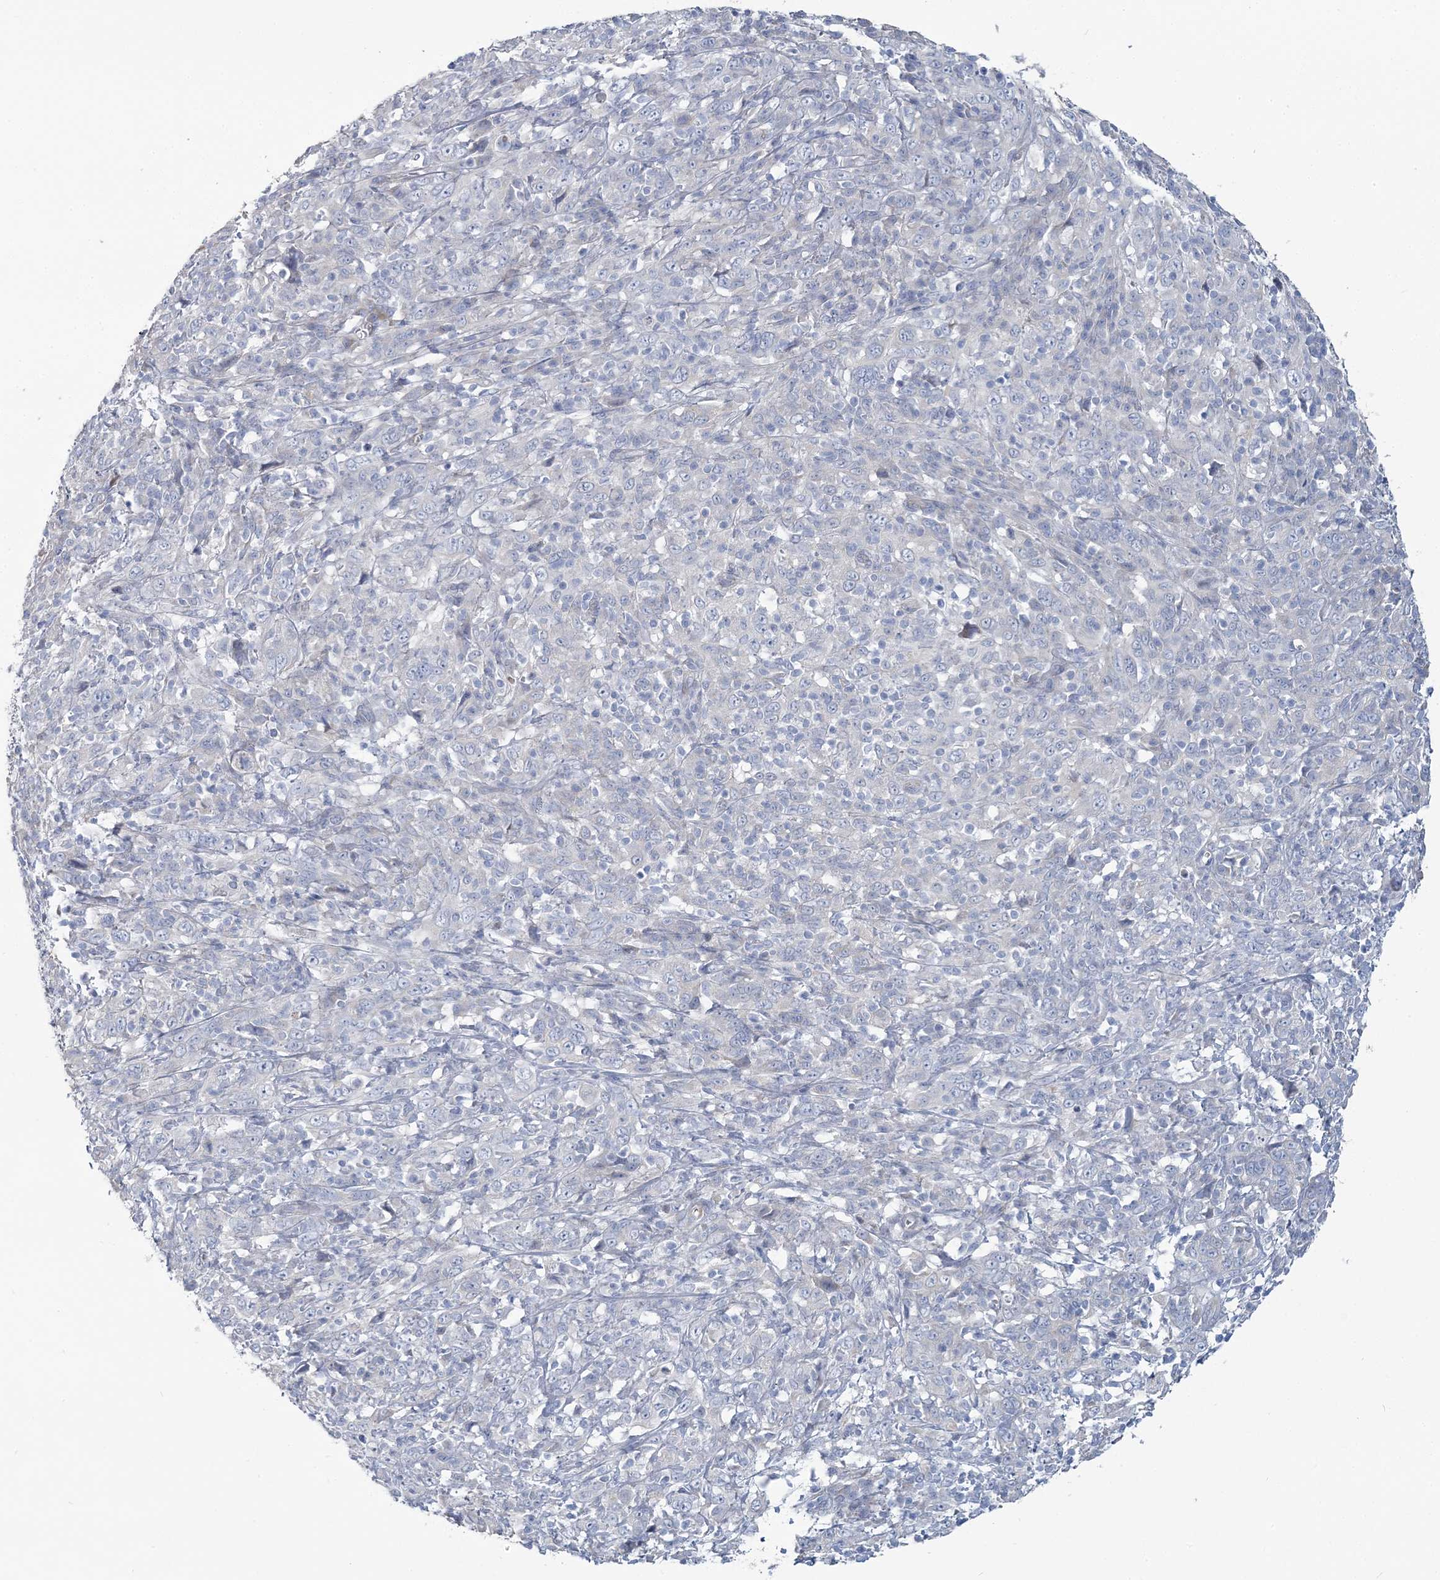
{"staining": {"intensity": "negative", "quantity": "none", "location": "none"}, "tissue": "cervical cancer", "cell_type": "Tumor cells", "image_type": "cancer", "snomed": [{"axis": "morphology", "description": "Squamous cell carcinoma, NOS"}, {"axis": "topography", "description": "Cervix"}], "caption": "Cervical squamous cell carcinoma was stained to show a protein in brown. There is no significant positivity in tumor cells.", "gene": "CMBL", "patient": {"sex": "female", "age": 46}}